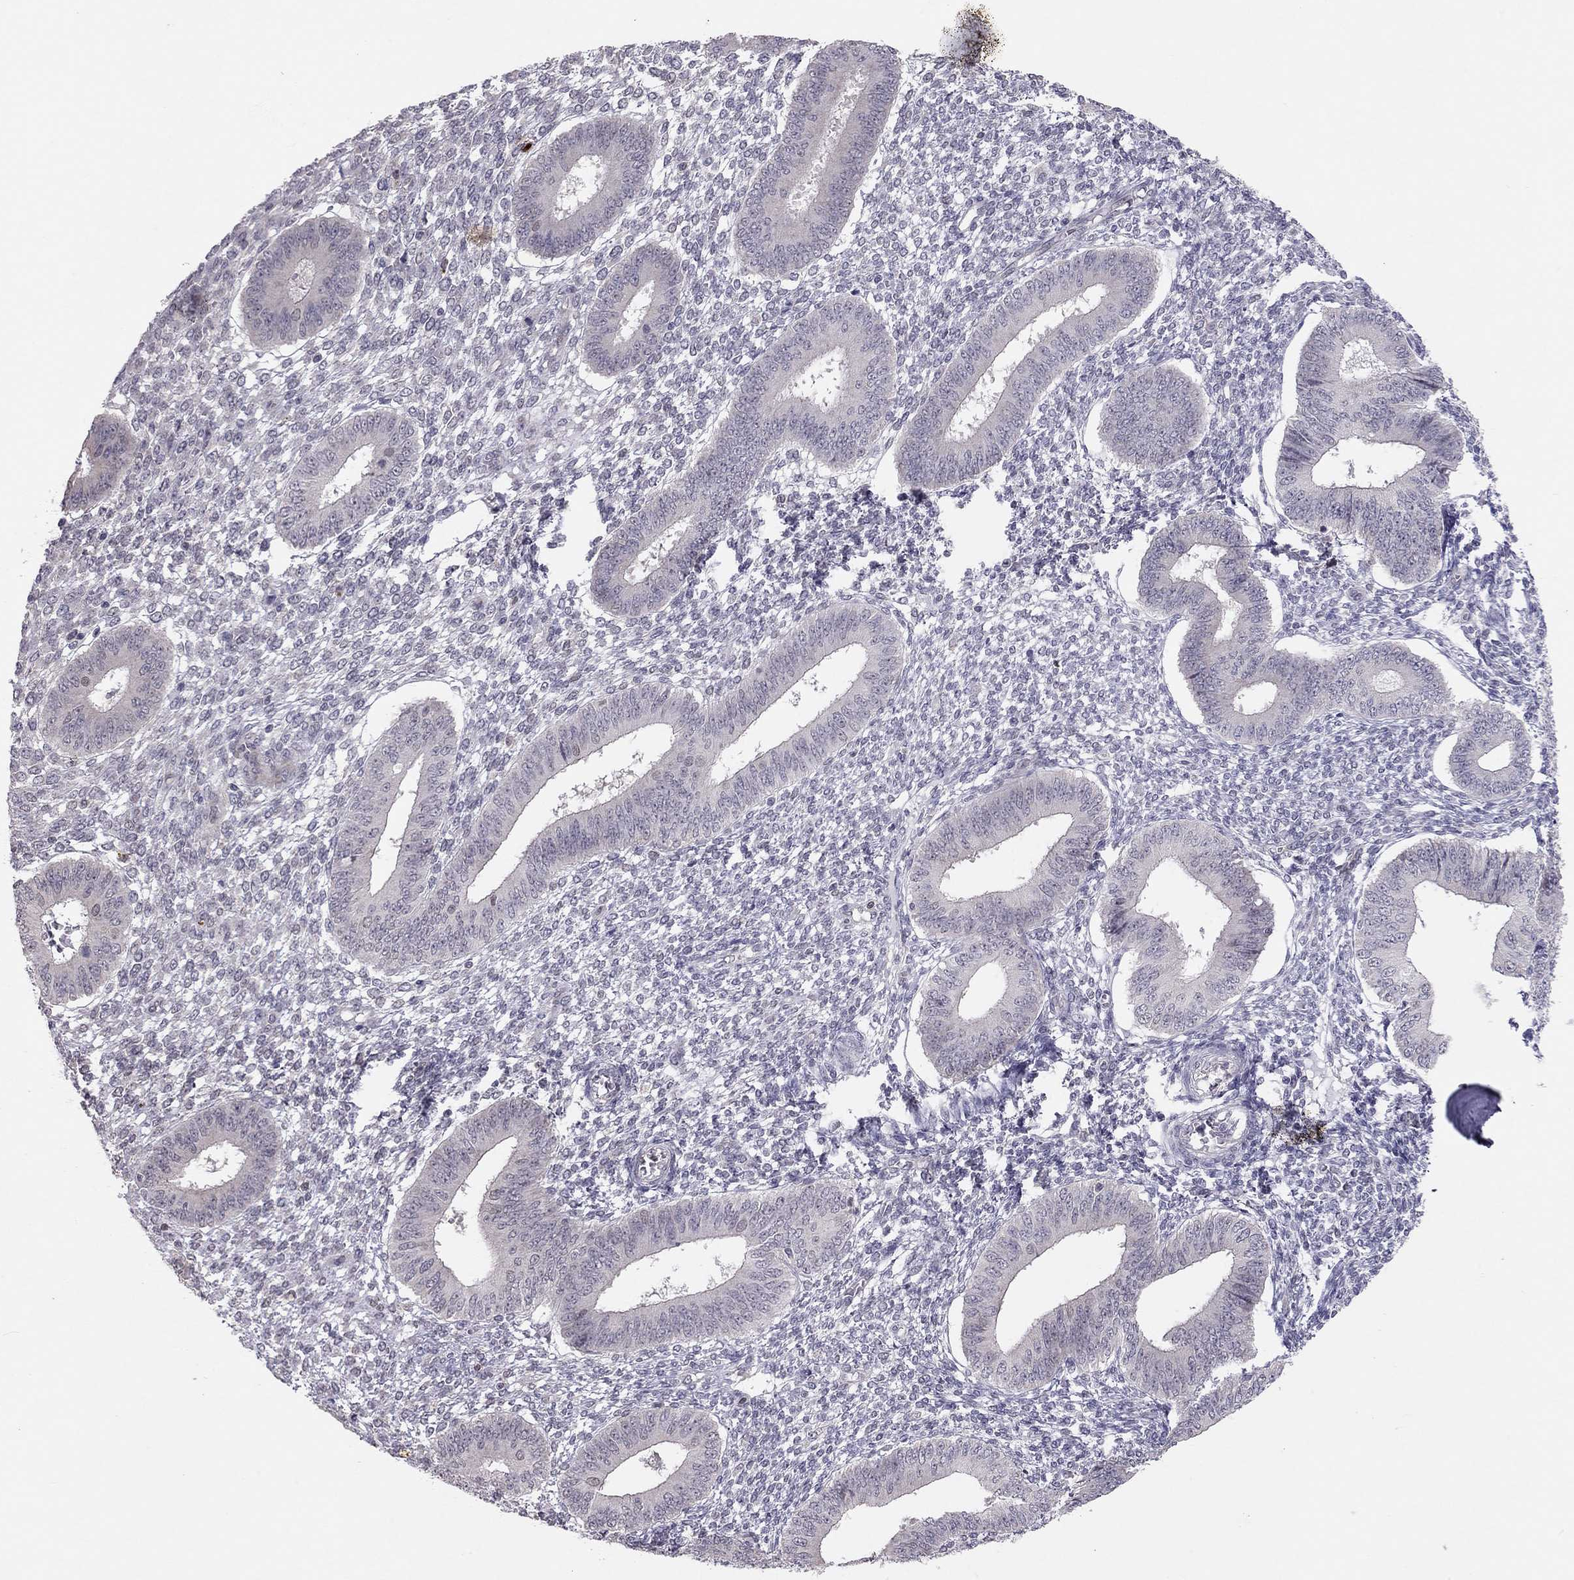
{"staining": {"intensity": "negative", "quantity": "none", "location": "none"}, "tissue": "endometrium", "cell_type": "Cells in endometrial stroma", "image_type": "normal", "snomed": [{"axis": "morphology", "description": "Normal tissue, NOS"}, {"axis": "topography", "description": "Endometrium"}], "caption": "Immunohistochemistry (IHC) histopathology image of normal human endometrium stained for a protein (brown), which shows no staining in cells in endometrial stroma.", "gene": "HSF2BP", "patient": {"sex": "female", "age": 42}}